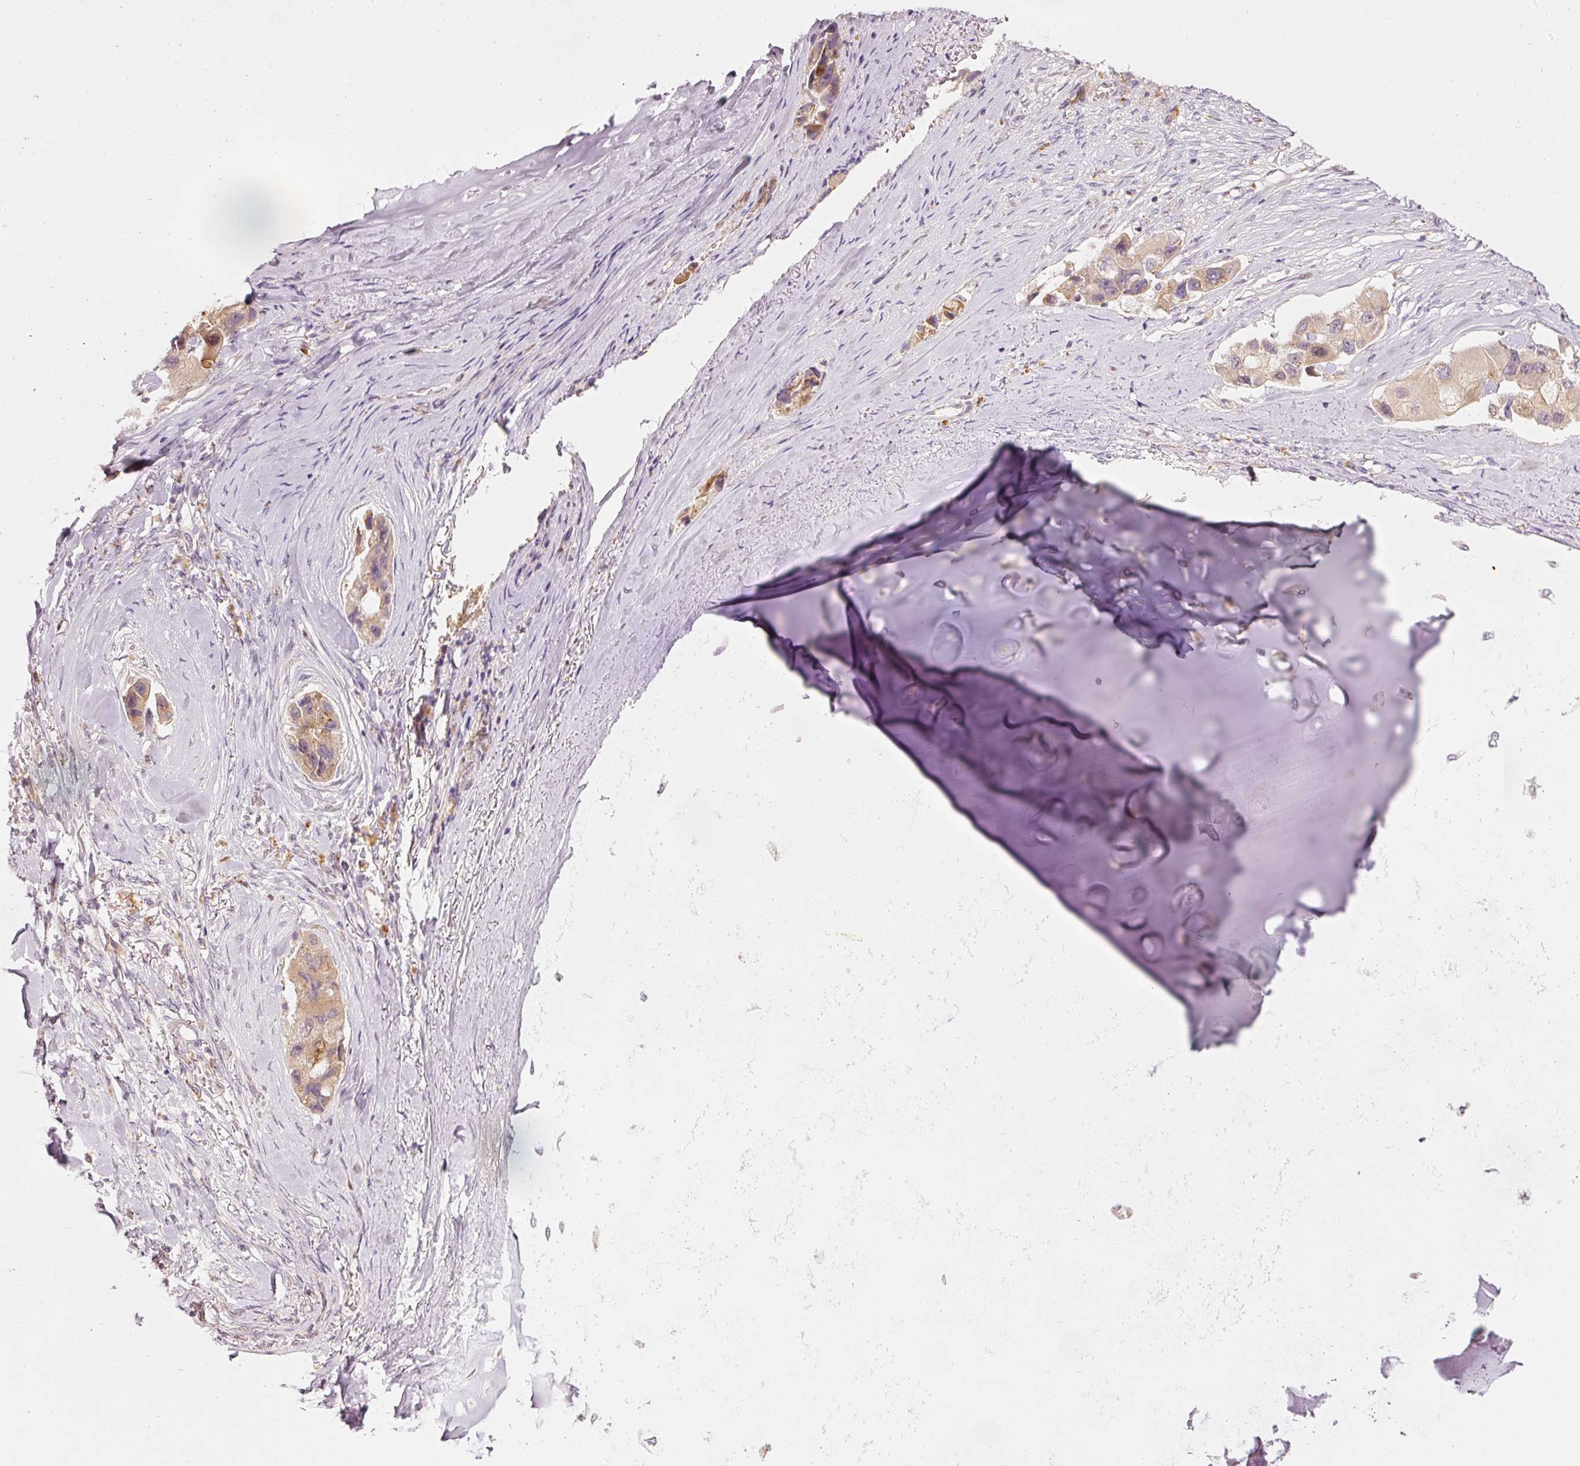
{"staining": {"intensity": "weak", "quantity": "25%-75%", "location": "cytoplasmic/membranous"}, "tissue": "lung cancer", "cell_type": "Tumor cells", "image_type": "cancer", "snomed": [{"axis": "morphology", "description": "Adenocarcinoma, NOS"}, {"axis": "topography", "description": "Lung"}], "caption": "Tumor cells exhibit low levels of weak cytoplasmic/membranous staining in about 25%-75% of cells in human lung adenocarcinoma.", "gene": "MAP10", "patient": {"sex": "female", "age": 54}}